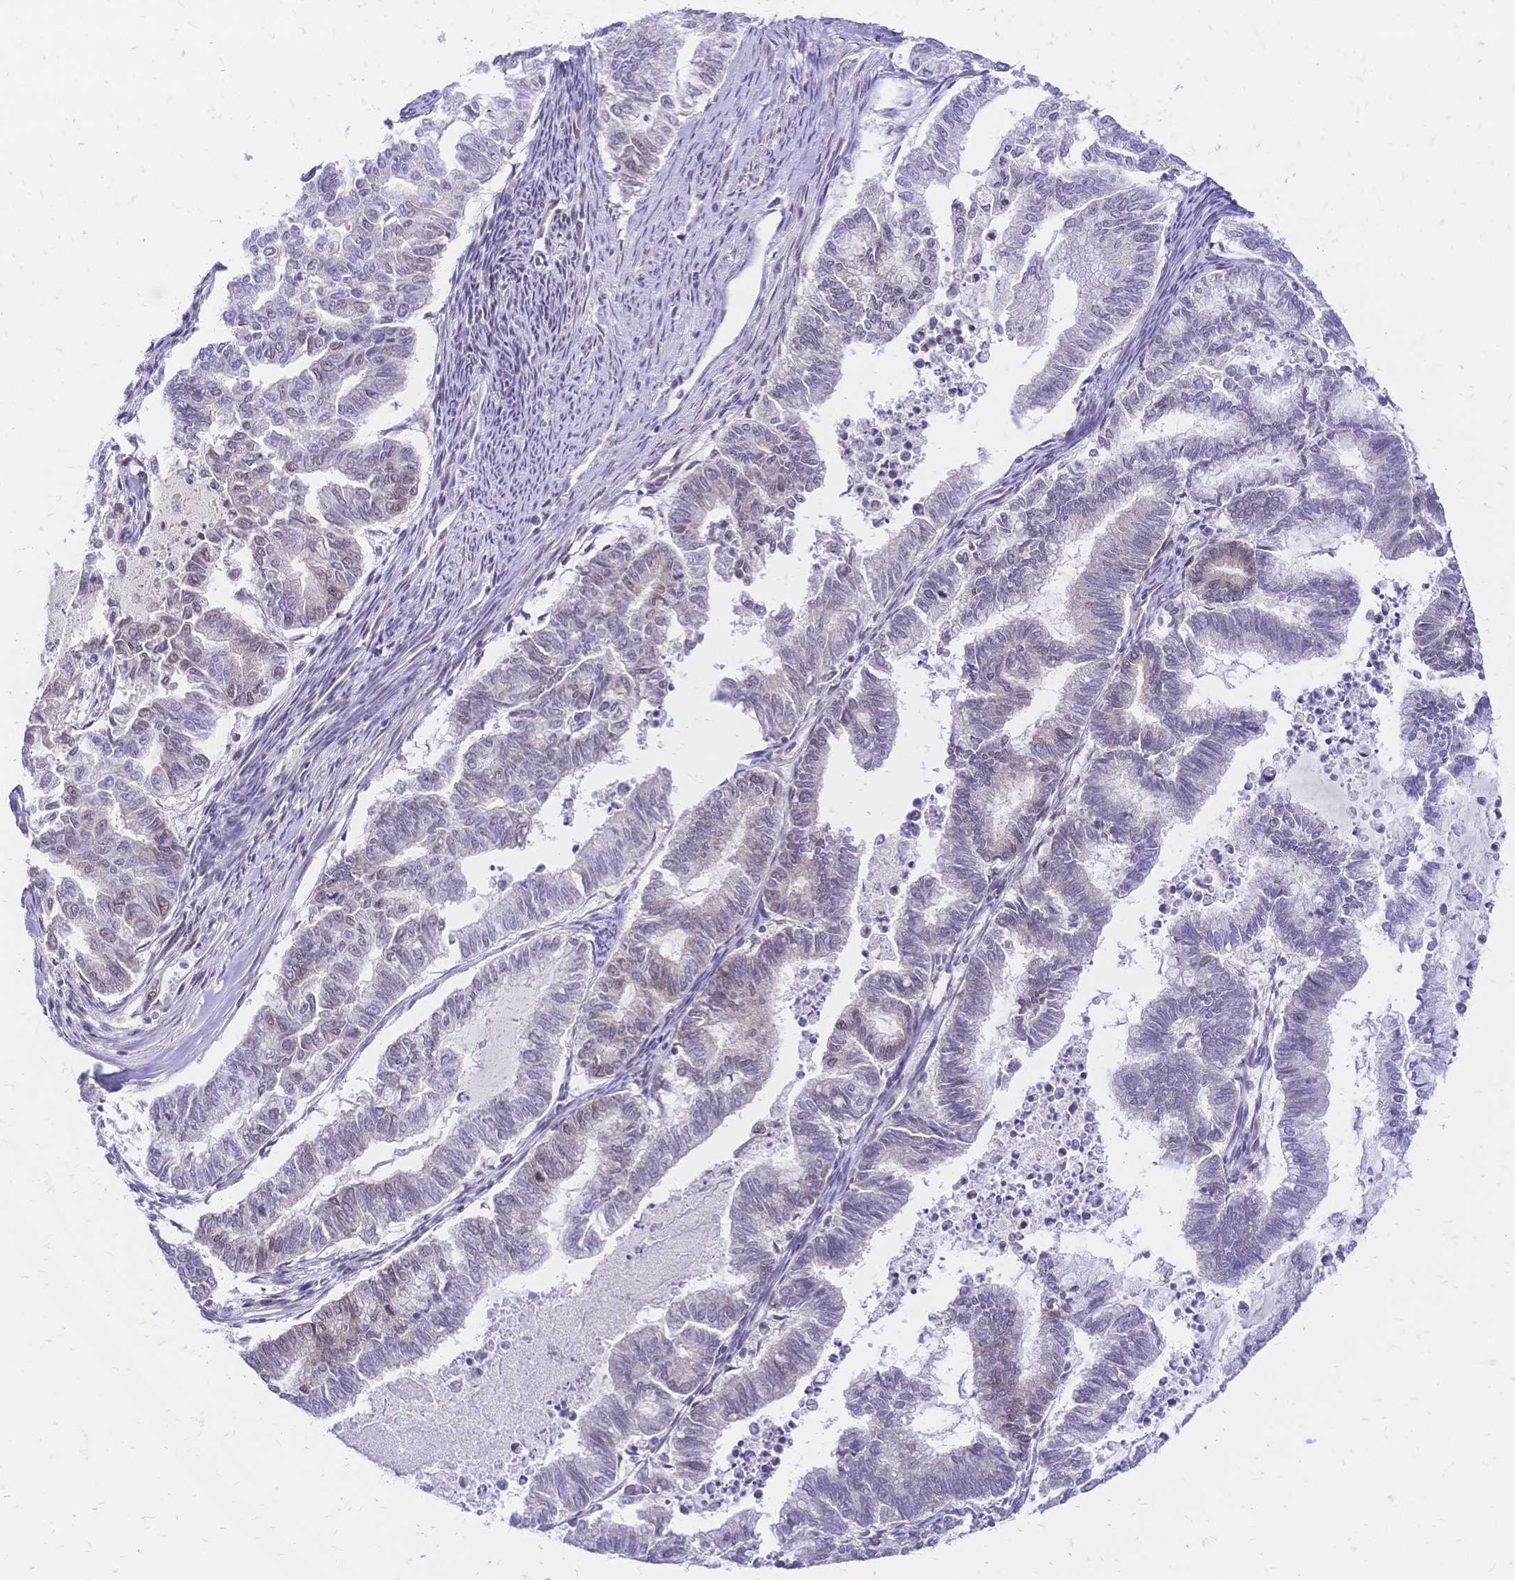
{"staining": {"intensity": "weak", "quantity": "<25%", "location": "nuclear"}, "tissue": "endometrial cancer", "cell_type": "Tumor cells", "image_type": "cancer", "snomed": [{"axis": "morphology", "description": "Adenocarcinoma, NOS"}, {"axis": "topography", "description": "Endometrium"}], "caption": "DAB (3,3'-diaminobenzidine) immunohistochemical staining of human endometrial cancer (adenocarcinoma) shows no significant staining in tumor cells. (DAB immunohistochemistry visualized using brightfield microscopy, high magnification).", "gene": "NFIC", "patient": {"sex": "female", "age": 79}}